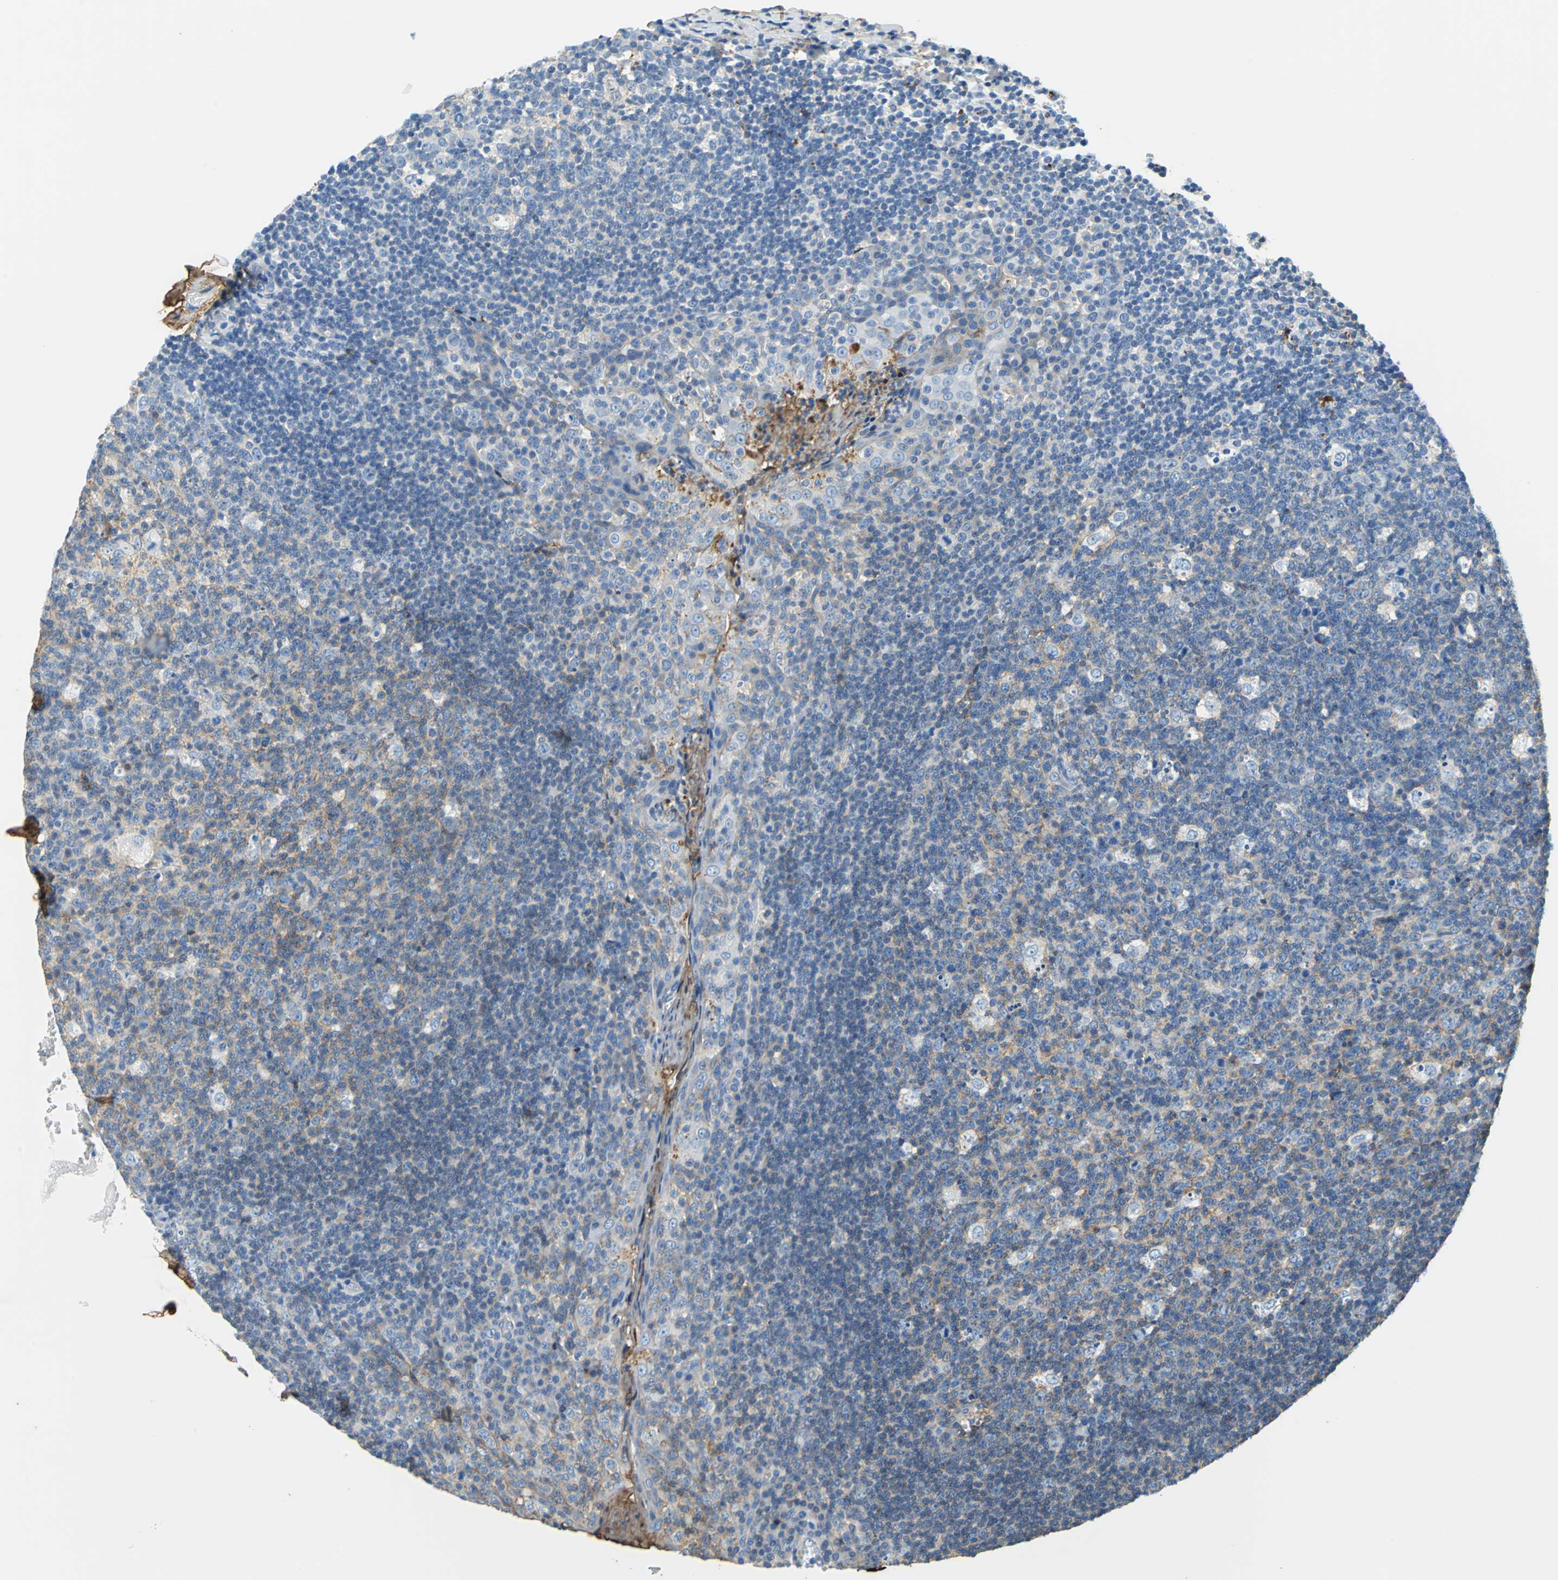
{"staining": {"intensity": "weak", "quantity": "25%-75%", "location": "cytoplasmic/membranous"}, "tissue": "tonsil", "cell_type": "Germinal center cells", "image_type": "normal", "snomed": [{"axis": "morphology", "description": "Normal tissue, NOS"}, {"axis": "topography", "description": "Tonsil"}], "caption": "Human tonsil stained for a protein (brown) reveals weak cytoplasmic/membranous positive staining in approximately 25%-75% of germinal center cells.", "gene": "ALB", "patient": {"sex": "male", "age": 17}}